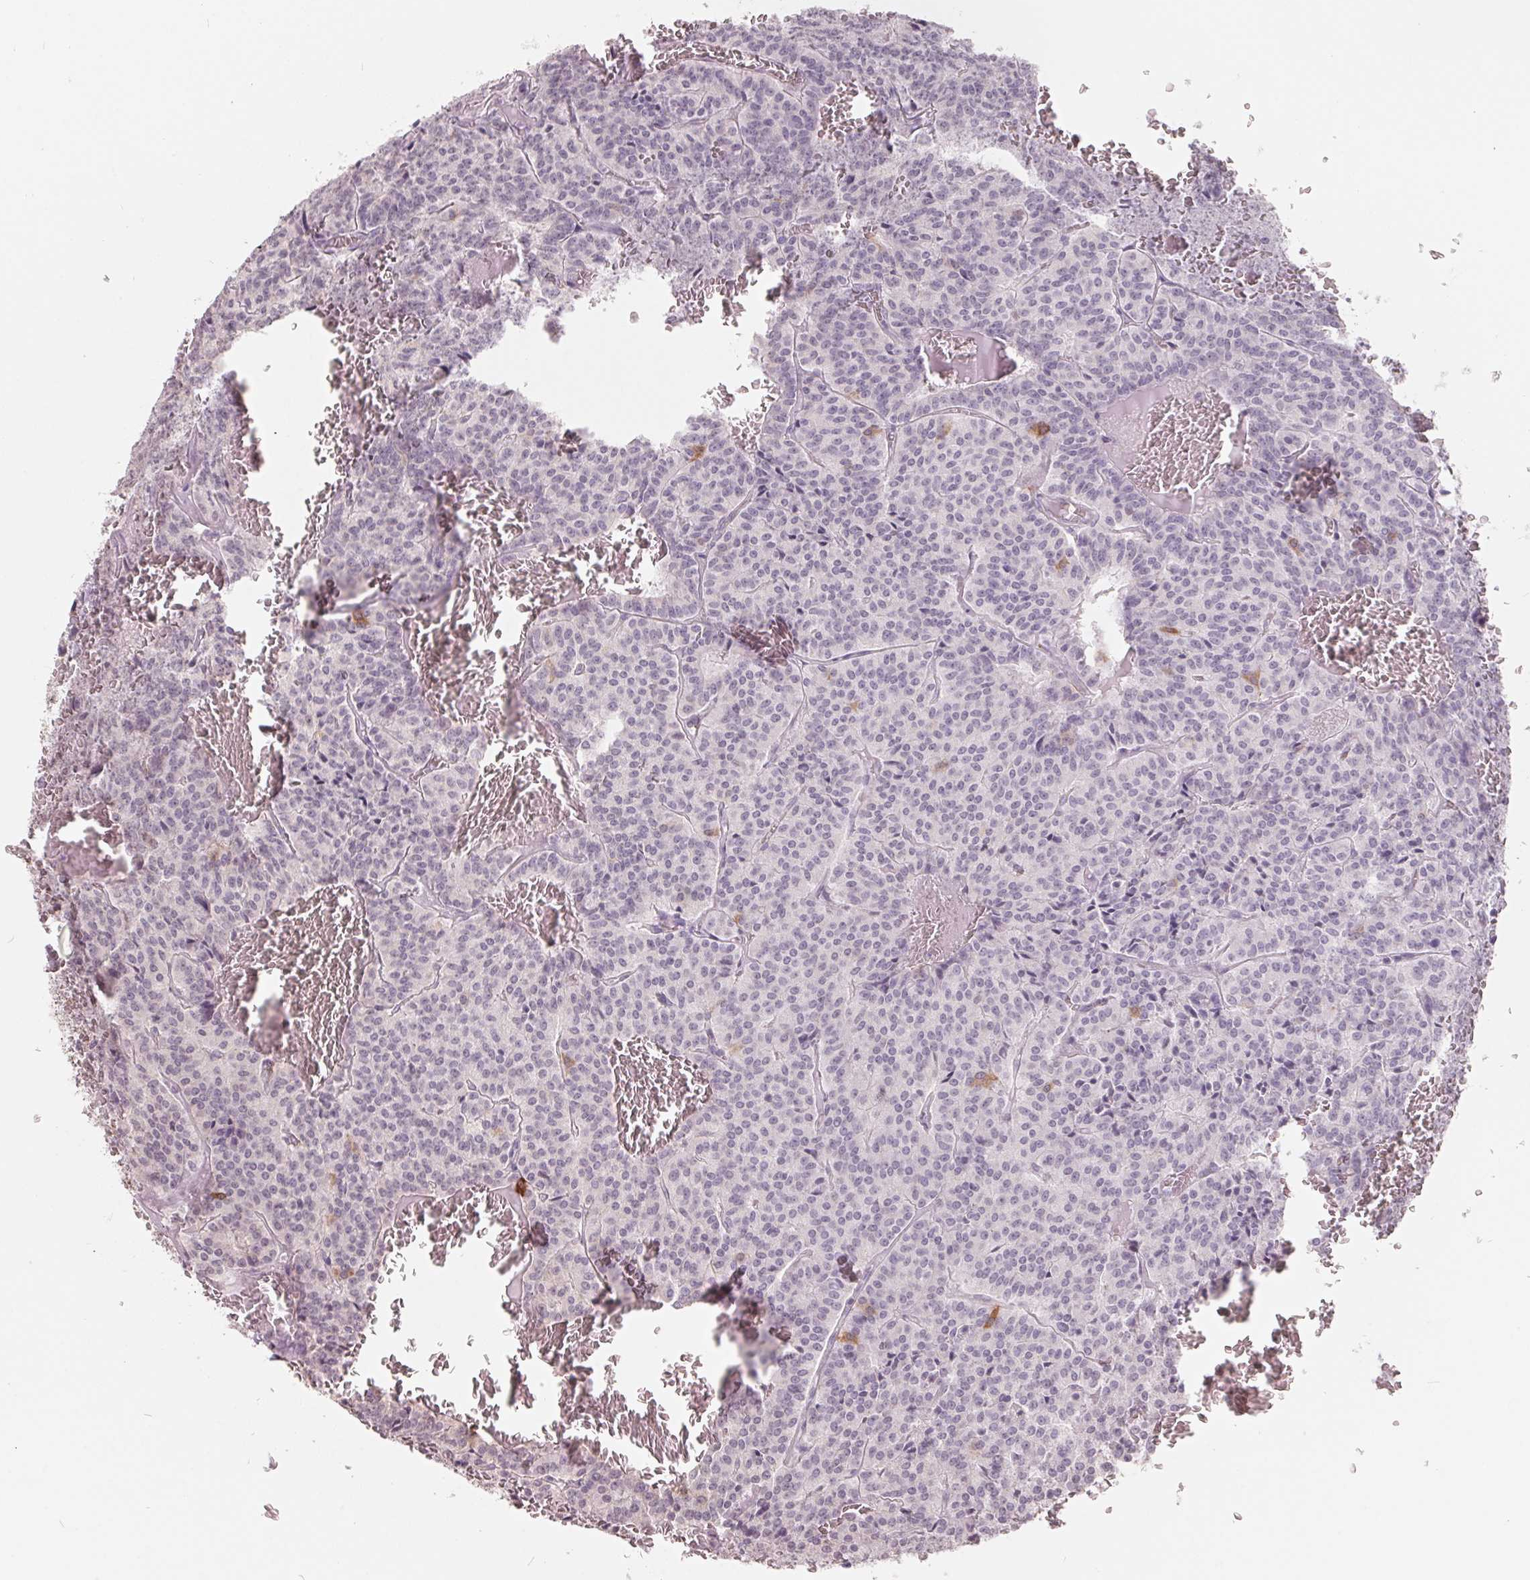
{"staining": {"intensity": "negative", "quantity": "none", "location": "none"}, "tissue": "carcinoid", "cell_type": "Tumor cells", "image_type": "cancer", "snomed": [{"axis": "morphology", "description": "Carcinoid, malignant, NOS"}, {"axis": "topography", "description": "Lung"}], "caption": "Tumor cells are negative for brown protein staining in malignant carcinoid. The staining is performed using DAB brown chromogen with nuclei counter-stained in using hematoxylin.", "gene": "FTCD", "patient": {"sex": "male", "age": 70}}